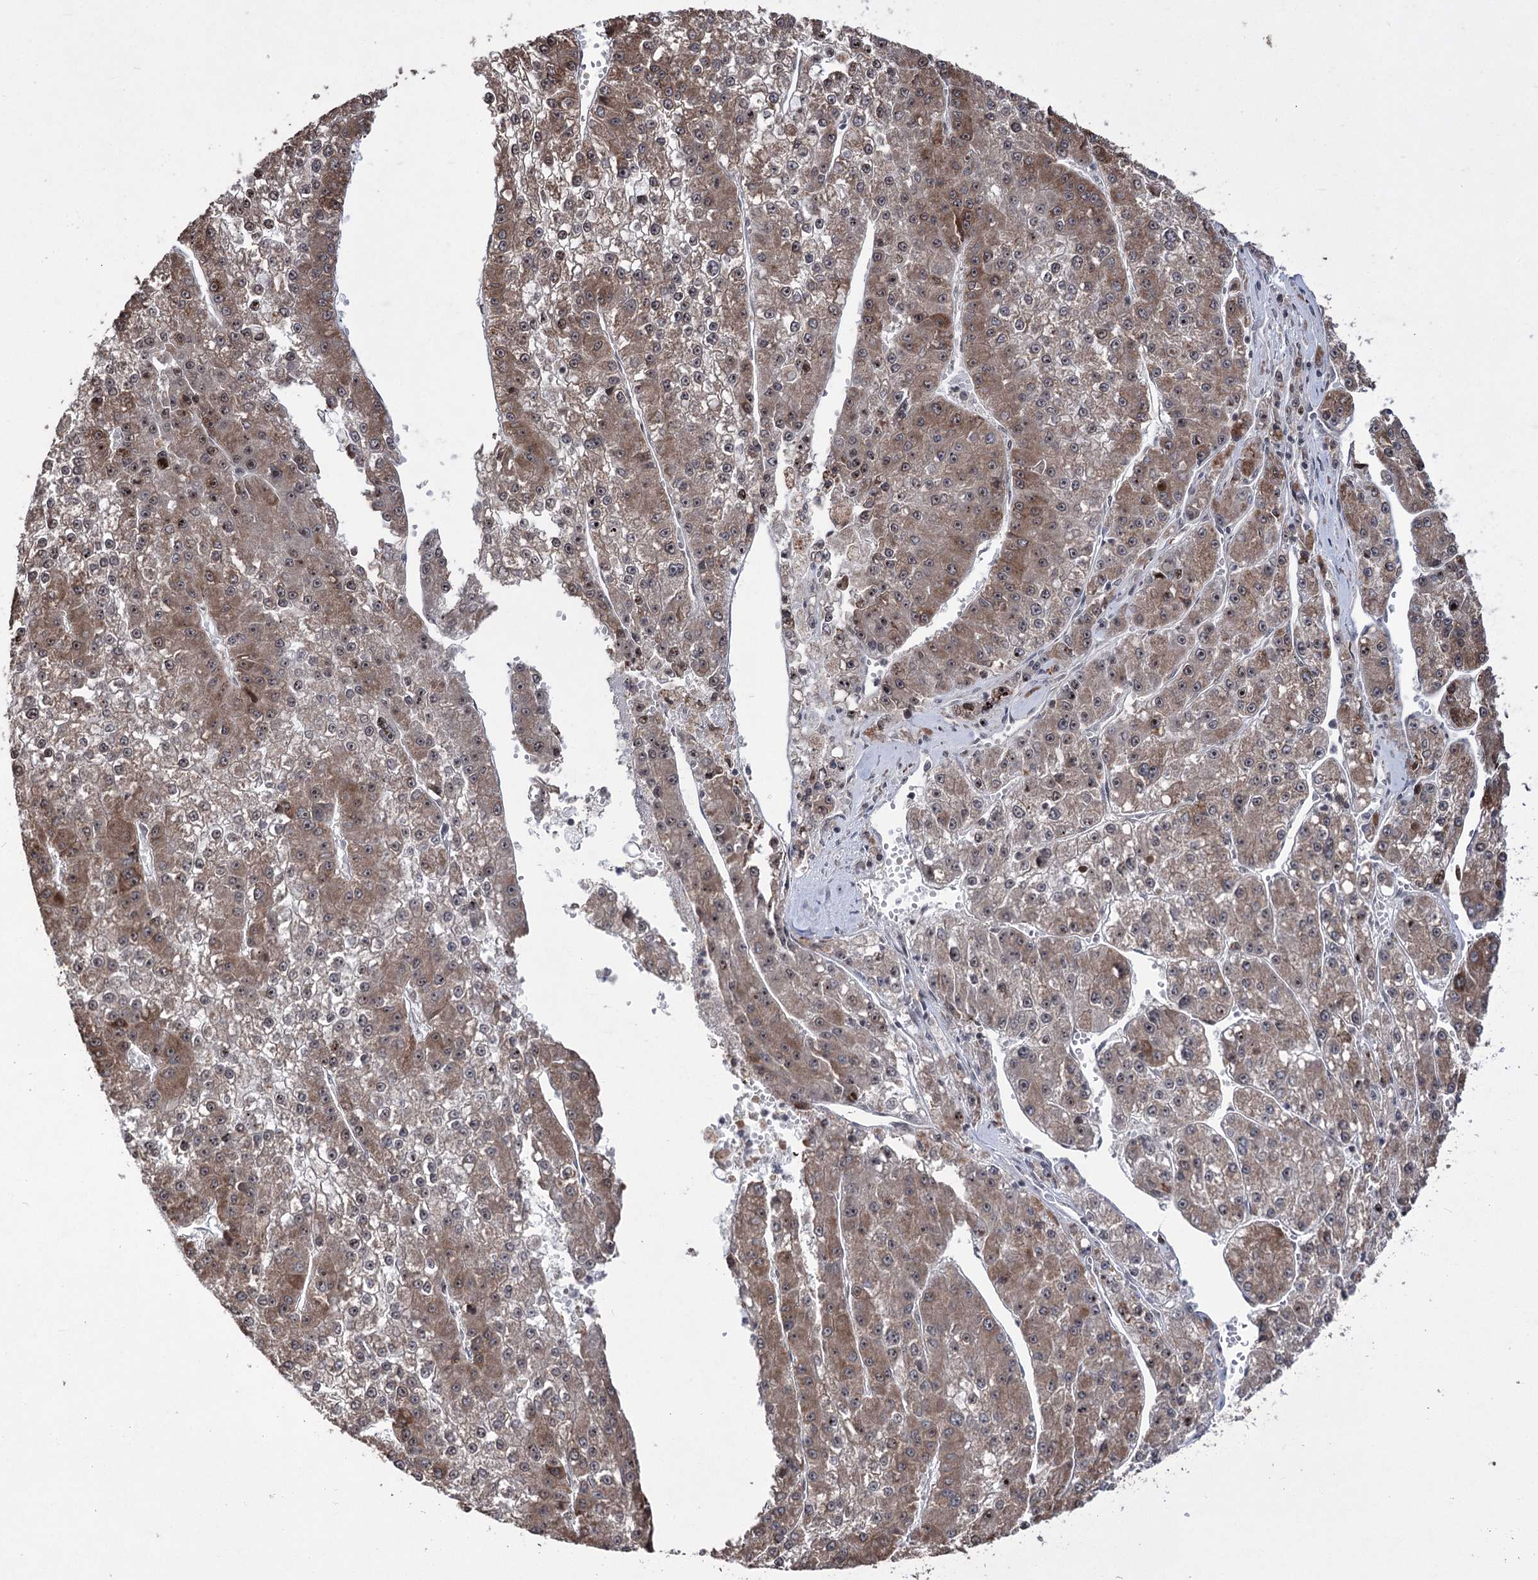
{"staining": {"intensity": "moderate", "quantity": ">75%", "location": "cytoplasmic/membranous,nuclear"}, "tissue": "liver cancer", "cell_type": "Tumor cells", "image_type": "cancer", "snomed": [{"axis": "morphology", "description": "Carcinoma, Hepatocellular, NOS"}, {"axis": "topography", "description": "Liver"}], "caption": "Protein analysis of liver cancer tissue displays moderate cytoplasmic/membranous and nuclear staining in approximately >75% of tumor cells. Ihc stains the protein of interest in brown and the nuclei are stained blue.", "gene": "VGLL4", "patient": {"sex": "female", "age": 73}}